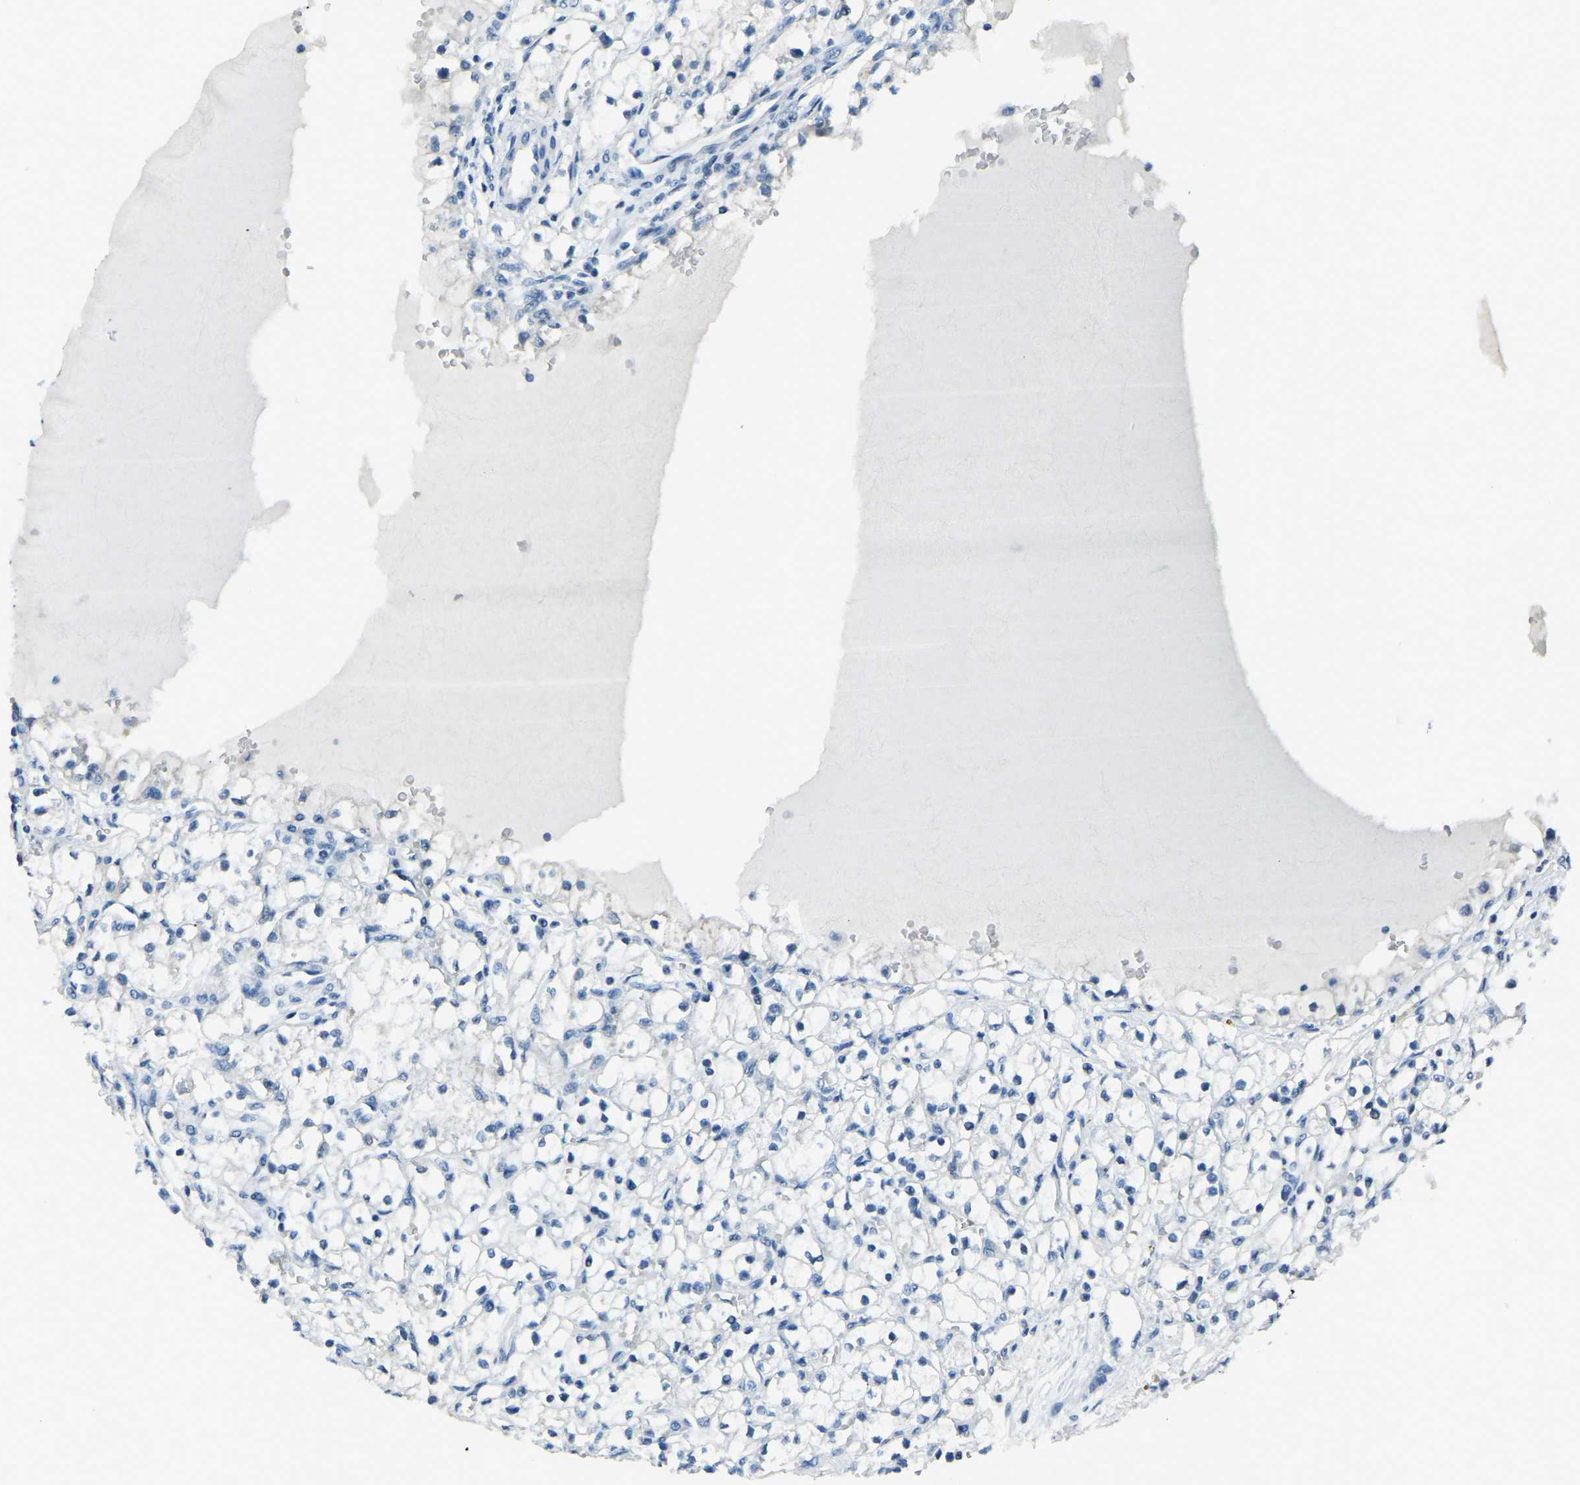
{"staining": {"intensity": "negative", "quantity": "none", "location": "none"}, "tissue": "renal cancer", "cell_type": "Tumor cells", "image_type": "cancer", "snomed": [{"axis": "morphology", "description": "Adenocarcinoma, NOS"}, {"axis": "topography", "description": "Kidney"}], "caption": "Renal adenocarcinoma was stained to show a protein in brown. There is no significant staining in tumor cells.", "gene": "RRP1", "patient": {"sex": "male", "age": 56}}